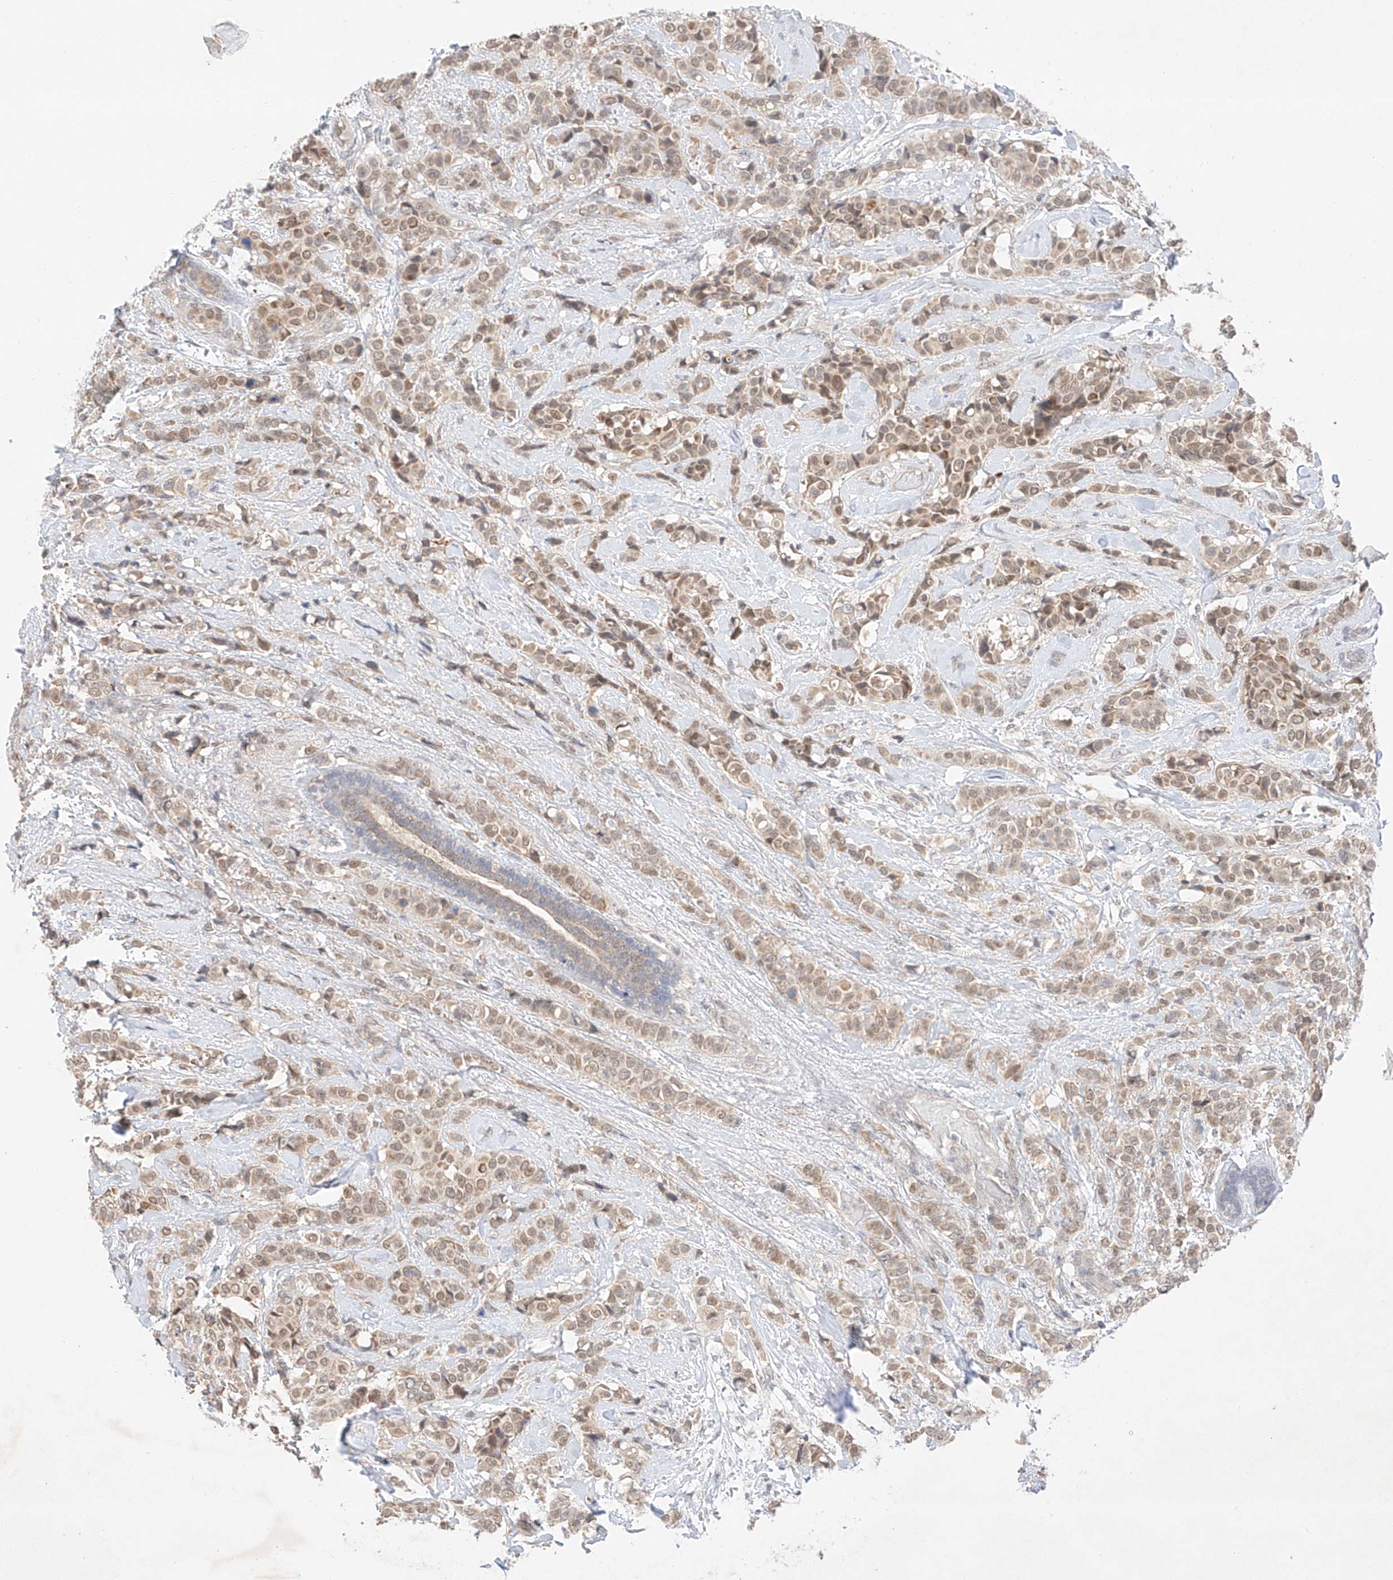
{"staining": {"intensity": "moderate", "quantity": "<25%", "location": "cytoplasmic/membranous"}, "tissue": "breast cancer", "cell_type": "Tumor cells", "image_type": "cancer", "snomed": [{"axis": "morphology", "description": "Lobular carcinoma"}, {"axis": "topography", "description": "Breast"}], "caption": "There is low levels of moderate cytoplasmic/membranous expression in tumor cells of lobular carcinoma (breast), as demonstrated by immunohistochemical staining (brown color).", "gene": "IL22RA2", "patient": {"sex": "female", "age": 51}}